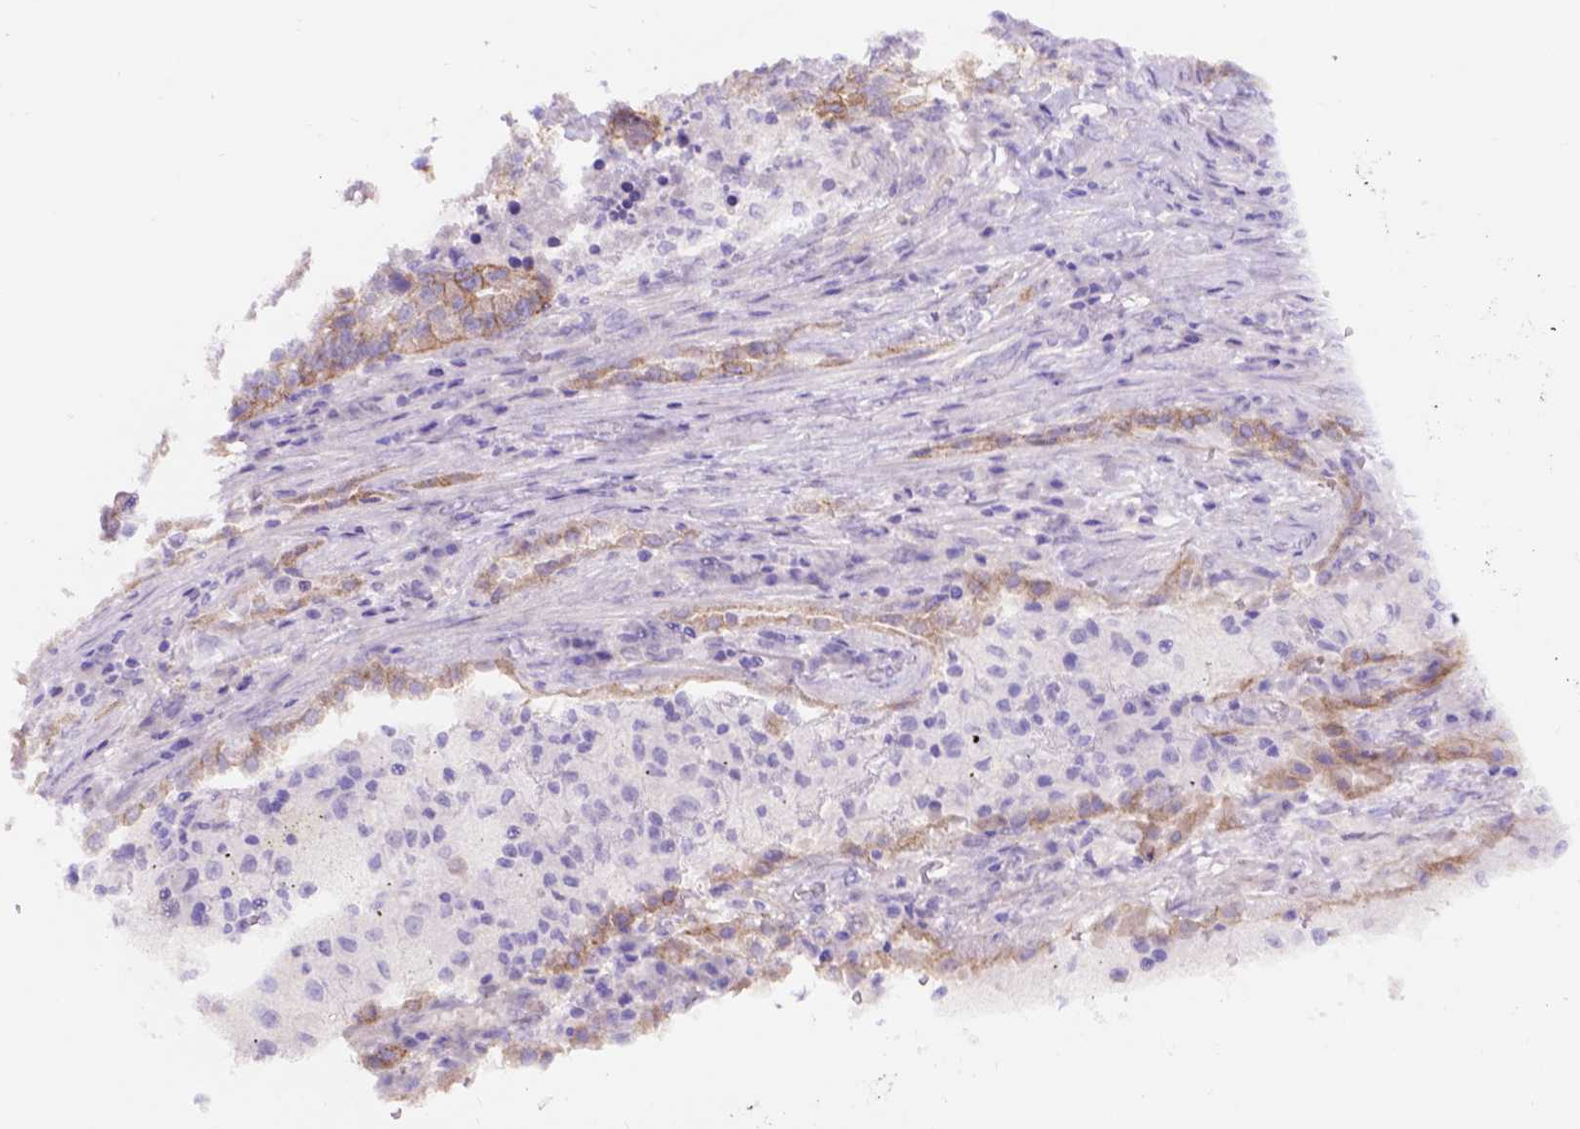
{"staining": {"intensity": "weak", "quantity": ">75%", "location": "cytoplasmic/membranous"}, "tissue": "lung cancer", "cell_type": "Tumor cells", "image_type": "cancer", "snomed": [{"axis": "morphology", "description": "Adenocarcinoma, NOS"}, {"axis": "topography", "description": "Lung"}], "caption": "Weak cytoplasmic/membranous protein expression is present in approximately >75% of tumor cells in adenocarcinoma (lung).", "gene": "EGFR", "patient": {"sex": "male", "age": 57}}